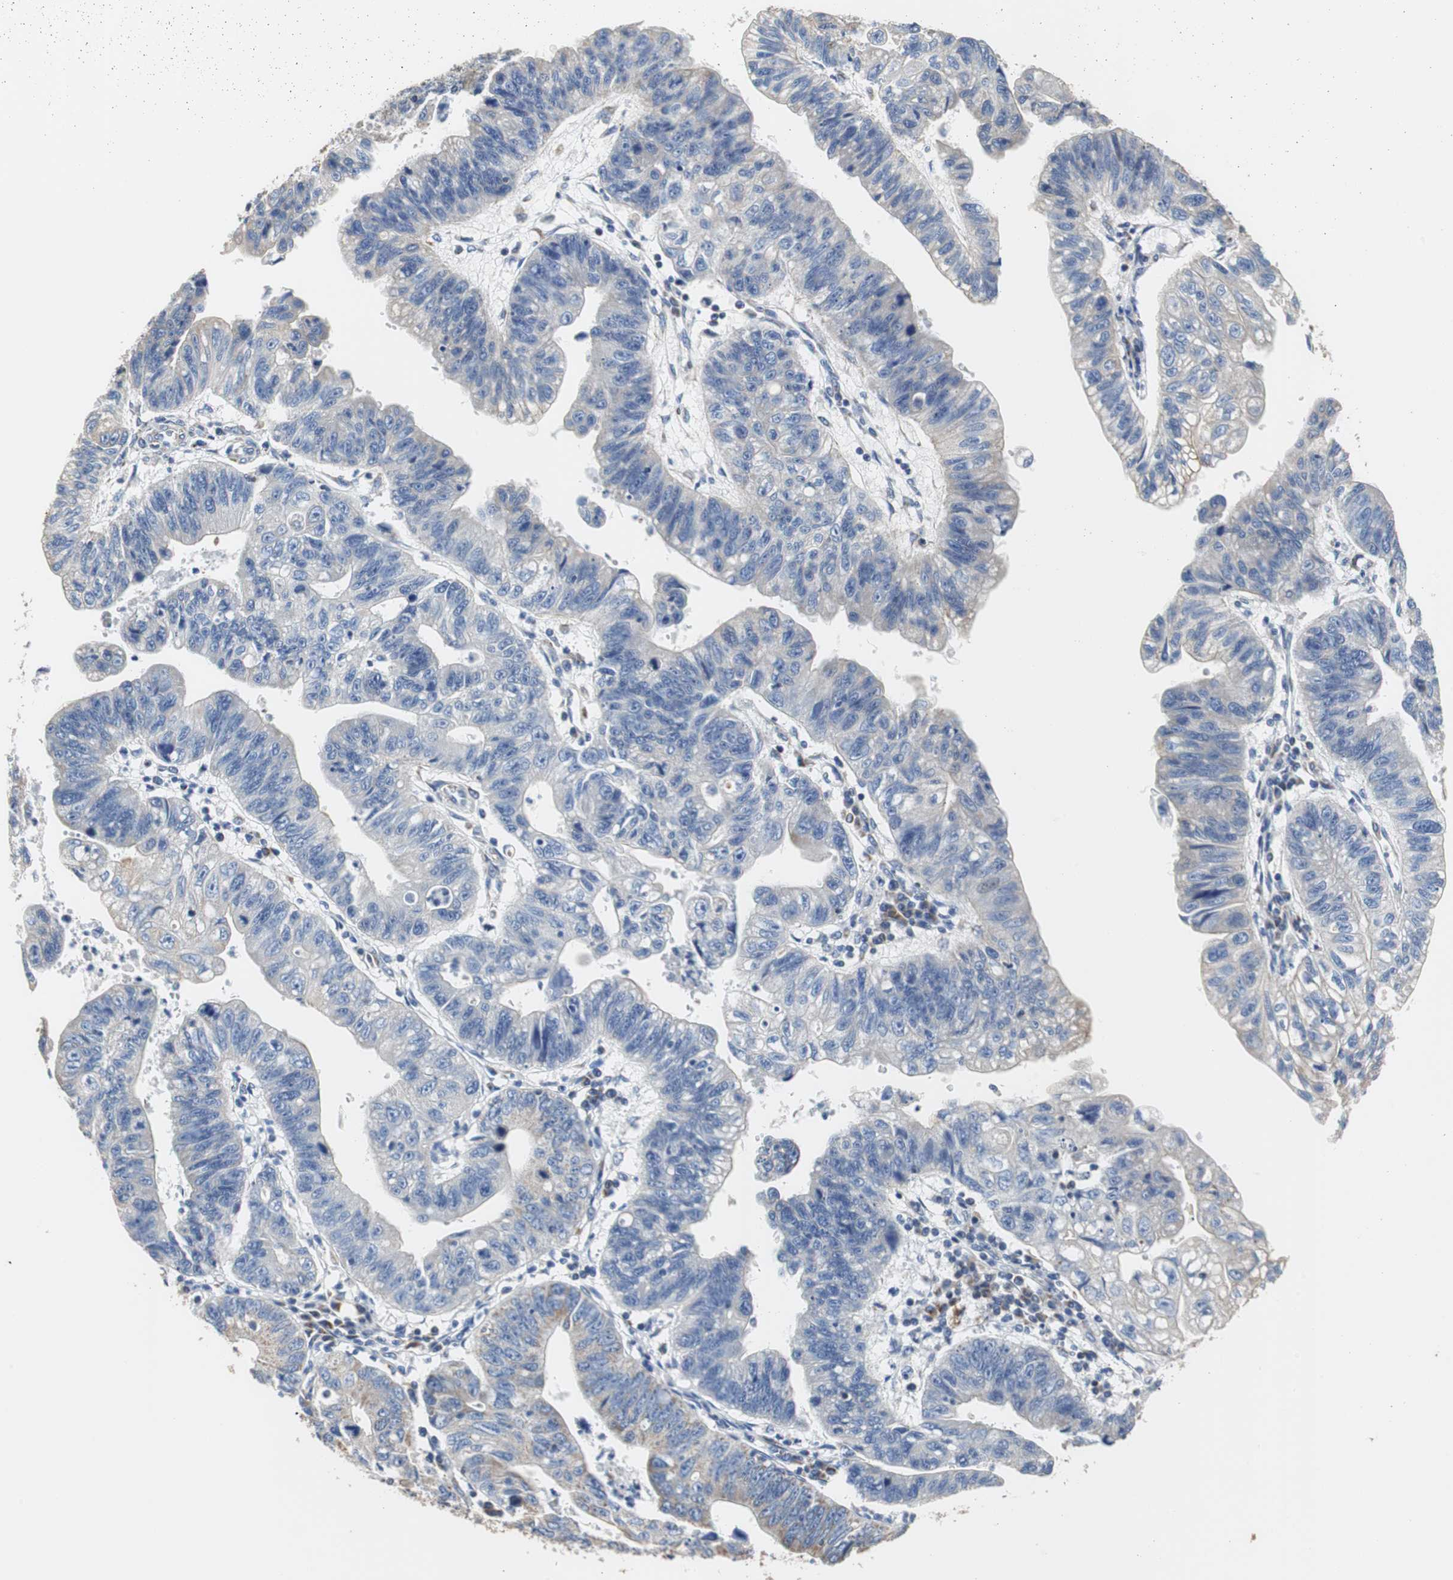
{"staining": {"intensity": "negative", "quantity": "none", "location": "none"}, "tissue": "stomach cancer", "cell_type": "Tumor cells", "image_type": "cancer", "snomed": [{"axis": "morphology", "description": "Adenocarcinoma, NOS"}, {"axis": "topography", "description": "Stomach"}], "caption": "This is a image of immunohistochemistry staining of stomach cancer, which shows no staining in tumor cells.", "gene": "PCK1", "patient": {"sex": "male", "age": 59}}